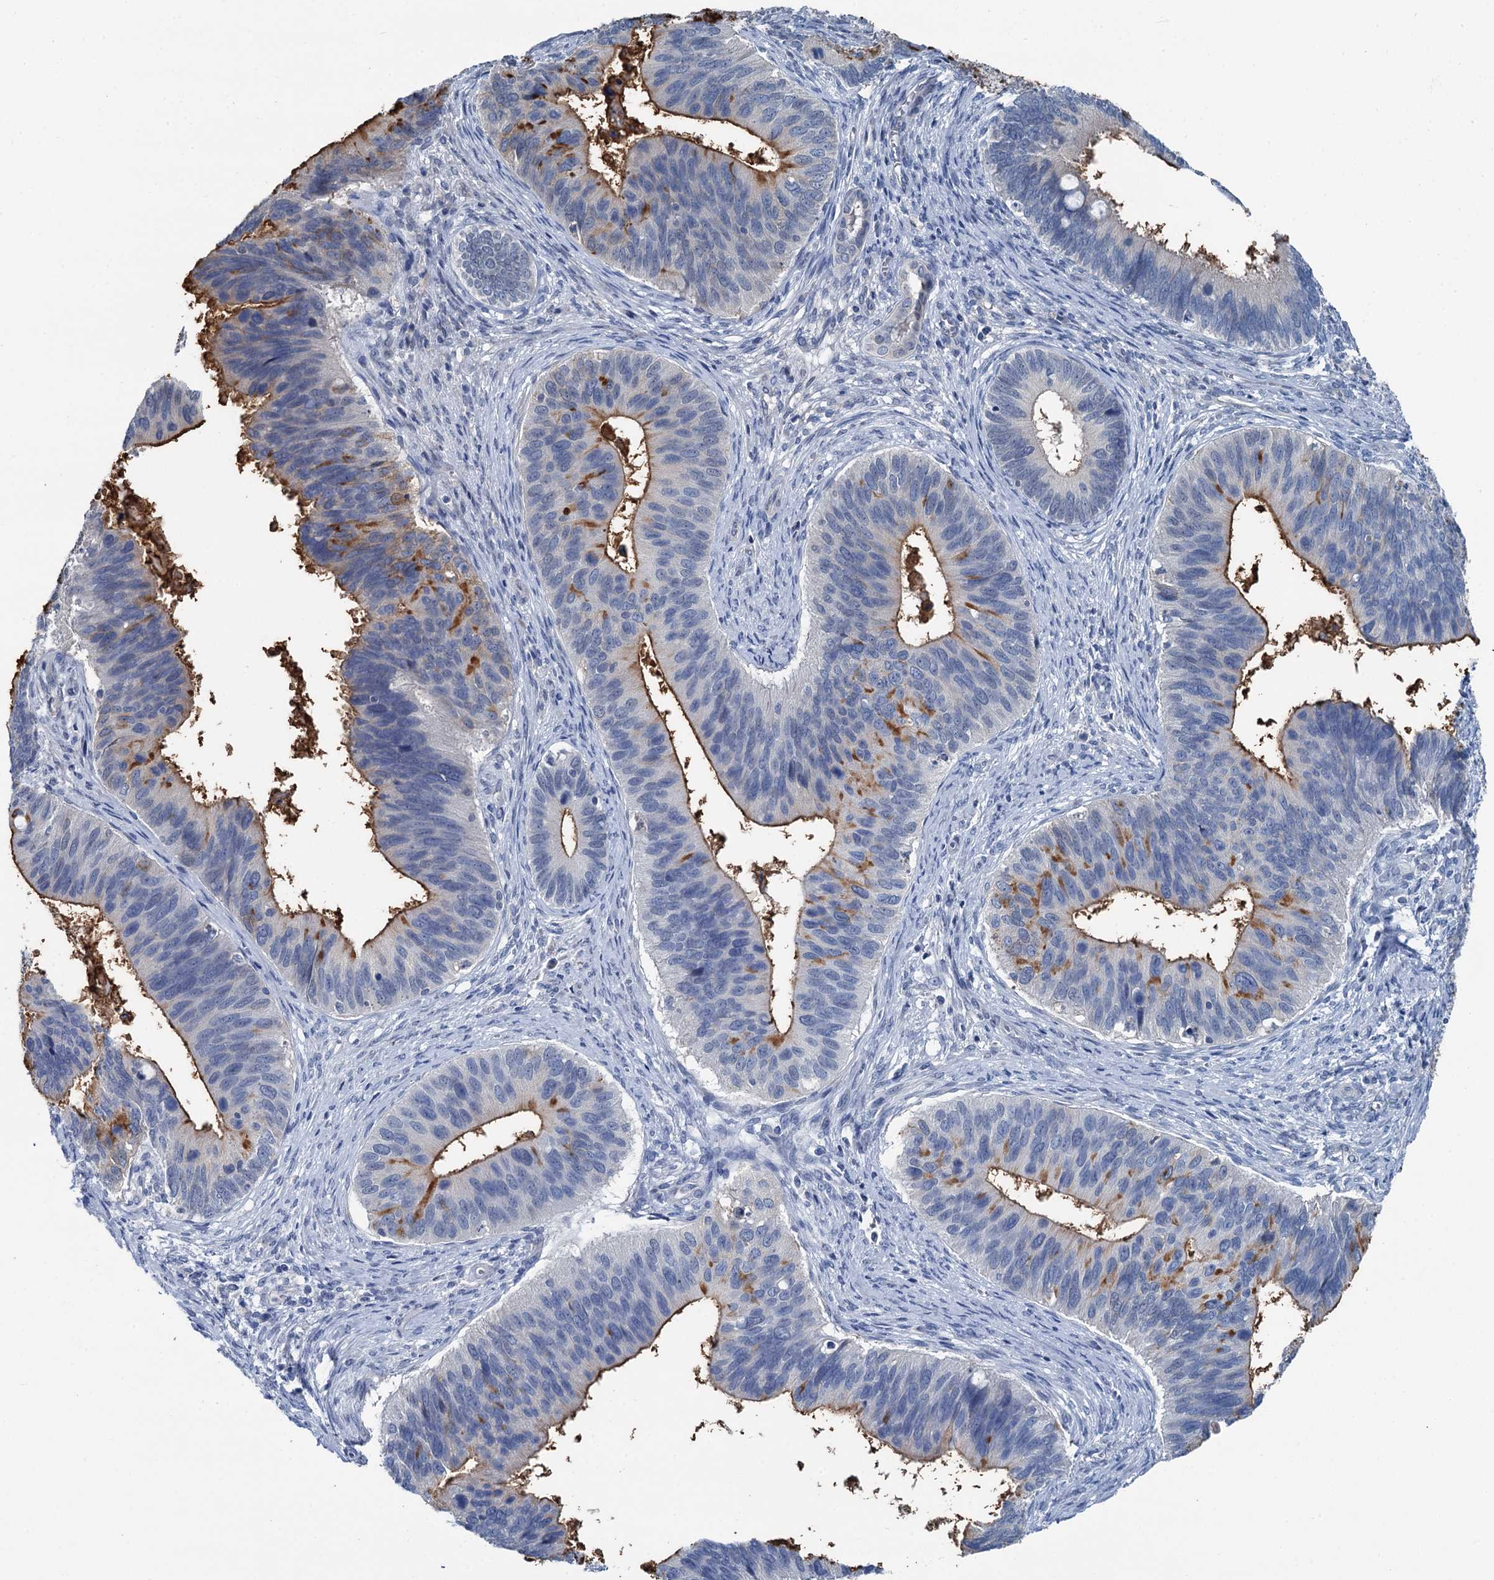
{"staining": {"intensity": "strong", "quantity": "<25%", "location": "cytoplasmic/membranous"}, "tissue": "cervical cancer", "cell_type": "Tumor cells", "image_type": "cancer", "snomed": [{"axis": "morphology", "description": "Adenocarcinoma, NOS"}, {"axis": "topography", "description": "Cervix"}], "caption": "A brown stain labels strong cytoplasmic/membranous positivity of a protein in human cervical adenocarcinoma tumor cells.", "gene": "MIOX", "patient": {"sex": "female", "age": 42}}